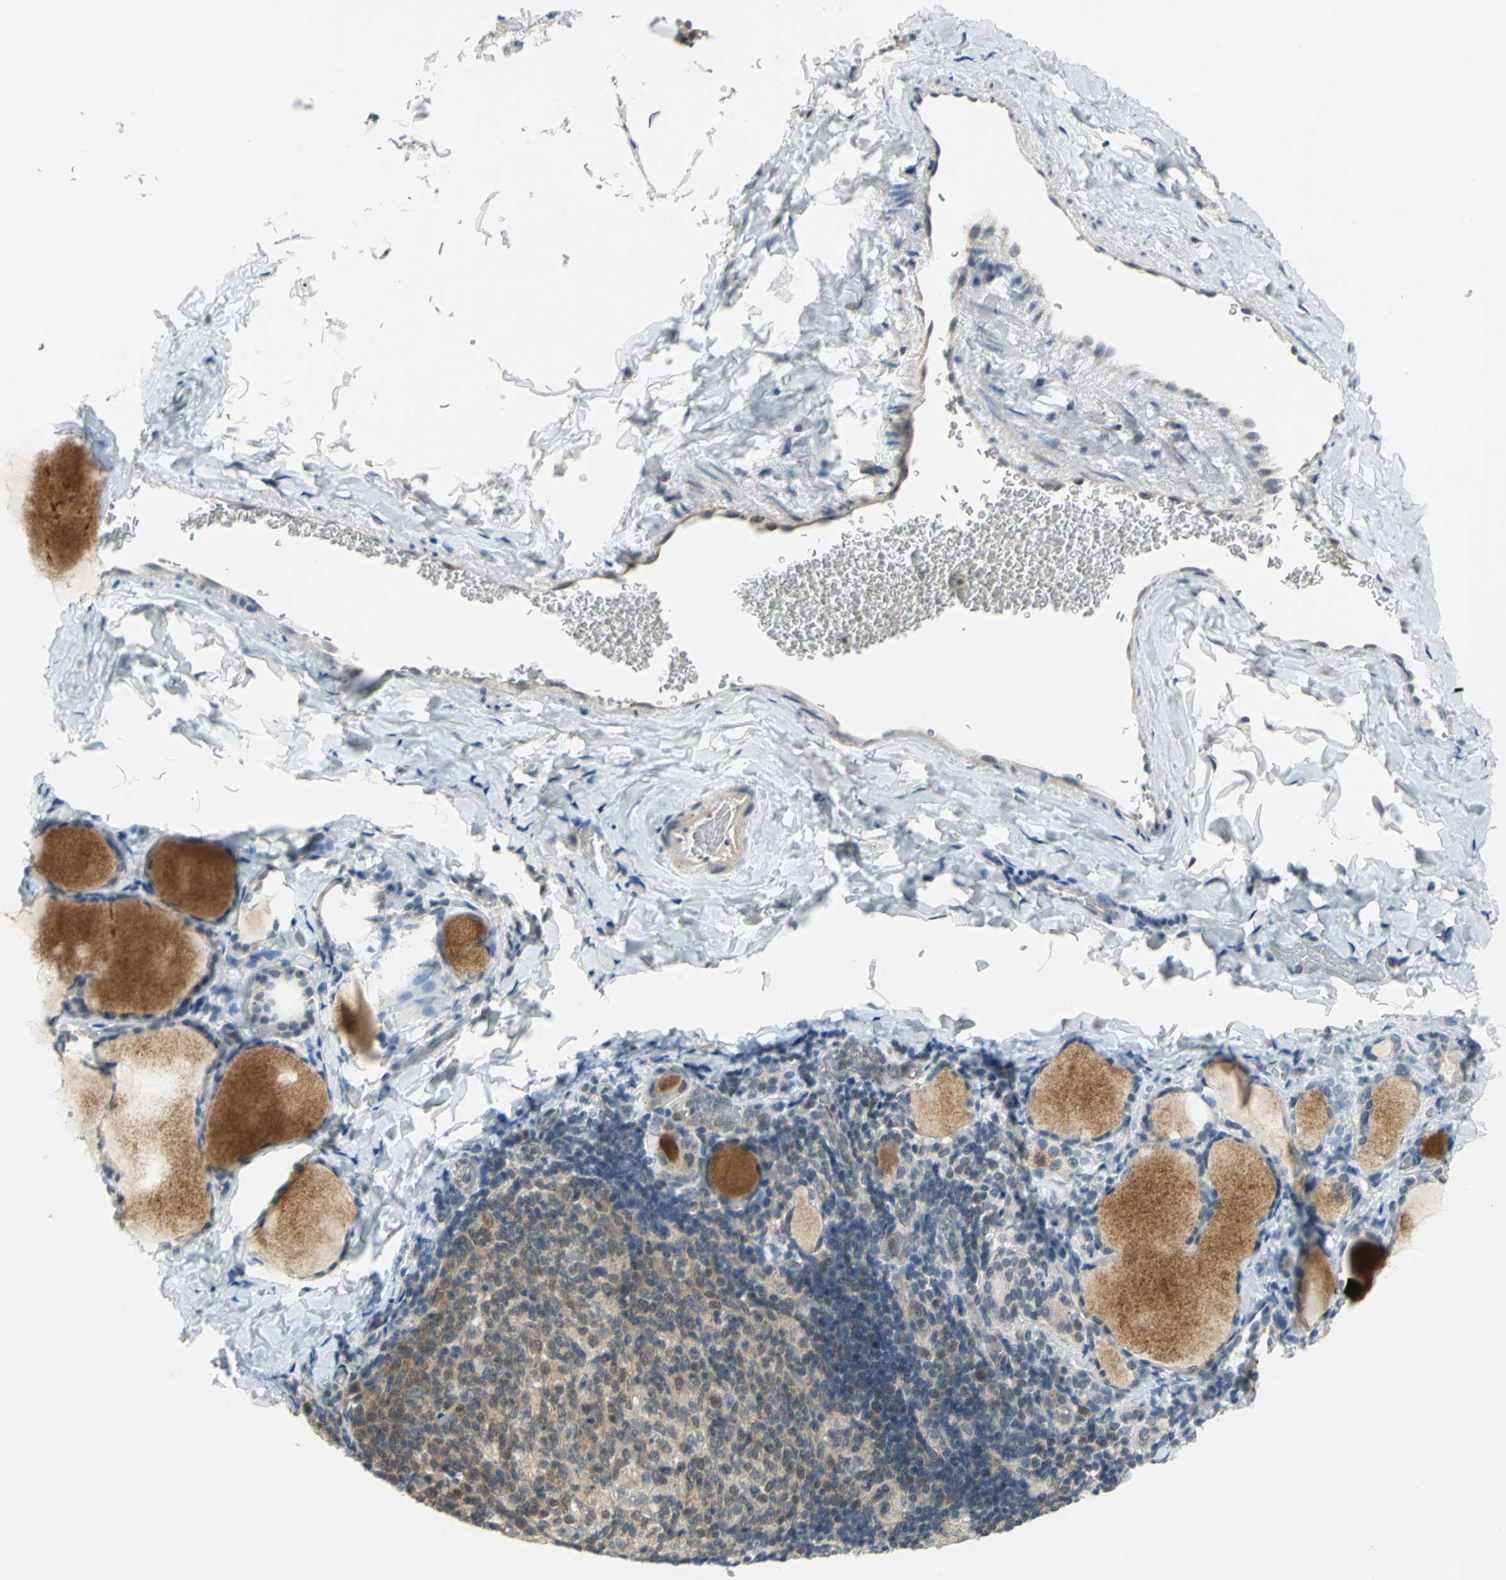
{"staining": {"intensity": "negative", "quantity": "none", "location": "none"}, "tissue": "thyroid gland", "cell_type": "Glandular cells", "image_type": "normal", "snomed": [{"axis": "morphology", "description": "Normal tissue, NOS"}, {"axis": "morphology", "description": "Papillary adenocarcinoma, NOS"}, {"axis": "topography", "description": "Thyroid gland"}], "caption": "Benign thyroid gland was stained to show a protein in brown. There is no significant positivity in glandular cells. The staining is performed using DAB (3,3'-diaminobenzidine) brown chromogen with nuclei counter-stained in using hematoxylin.", "gene": "PIN1", "patient": {"sex": "female", "age": 30}}